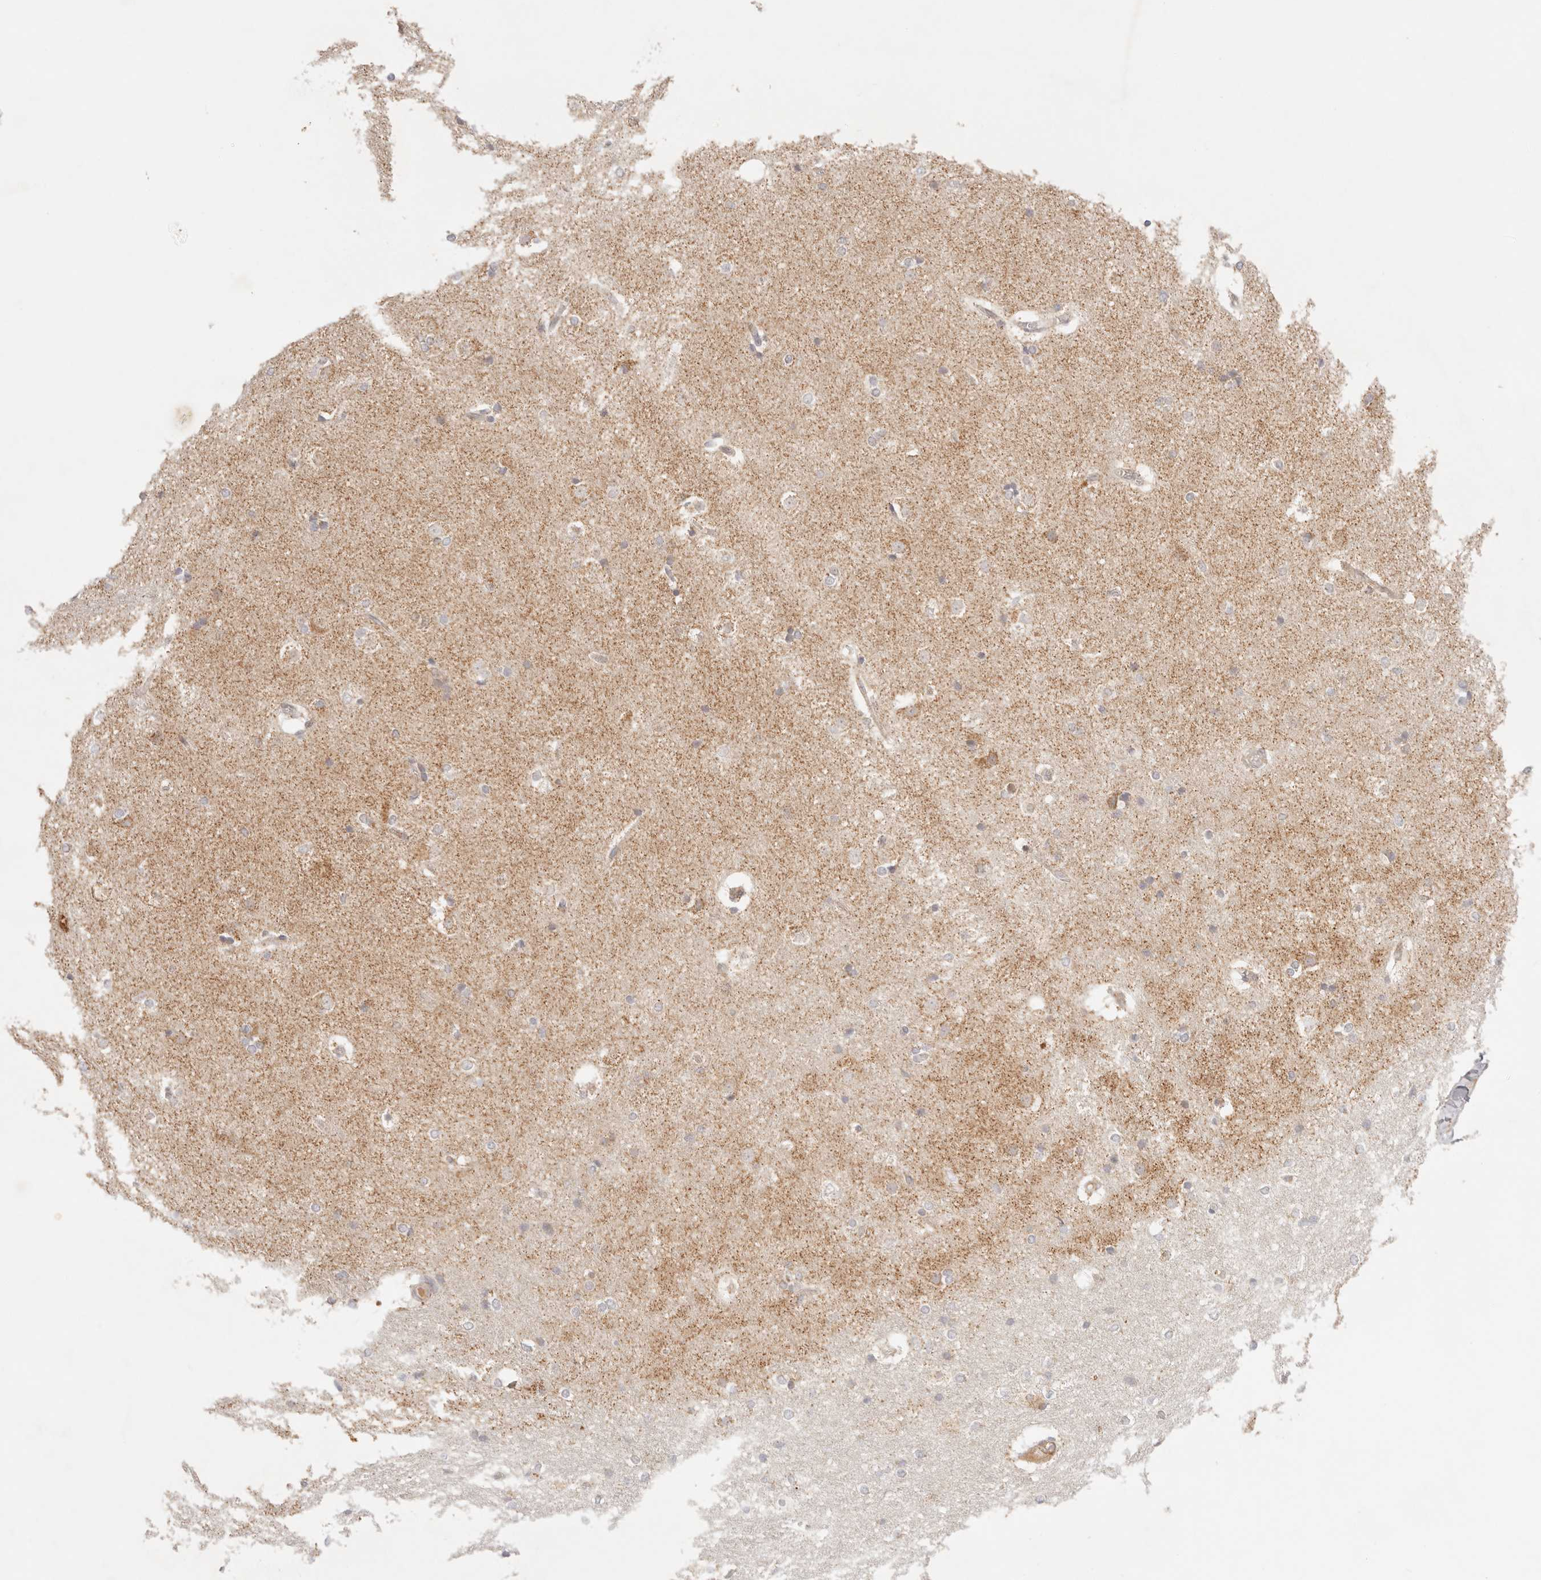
{"staining": {"intensity": "moderate", "quantity": "<25%", "location": "cytoplasmic/membranous"}, "tissue": "caudate", "cell_type": "Glial cells", "image_type": "normal", "snomed": [{"axis": "morphology", "description": "Normal tissue, NOS"}, {"axis": "topography", "description": "Lateral ventricle wall"}], "caption": "Moderate cytoplasmic/membranous protein expression is appreciated in approximately <25% of glial cells in caudate.", "gene": "COA6", "patient": {"sex": "female", "age": 19}}